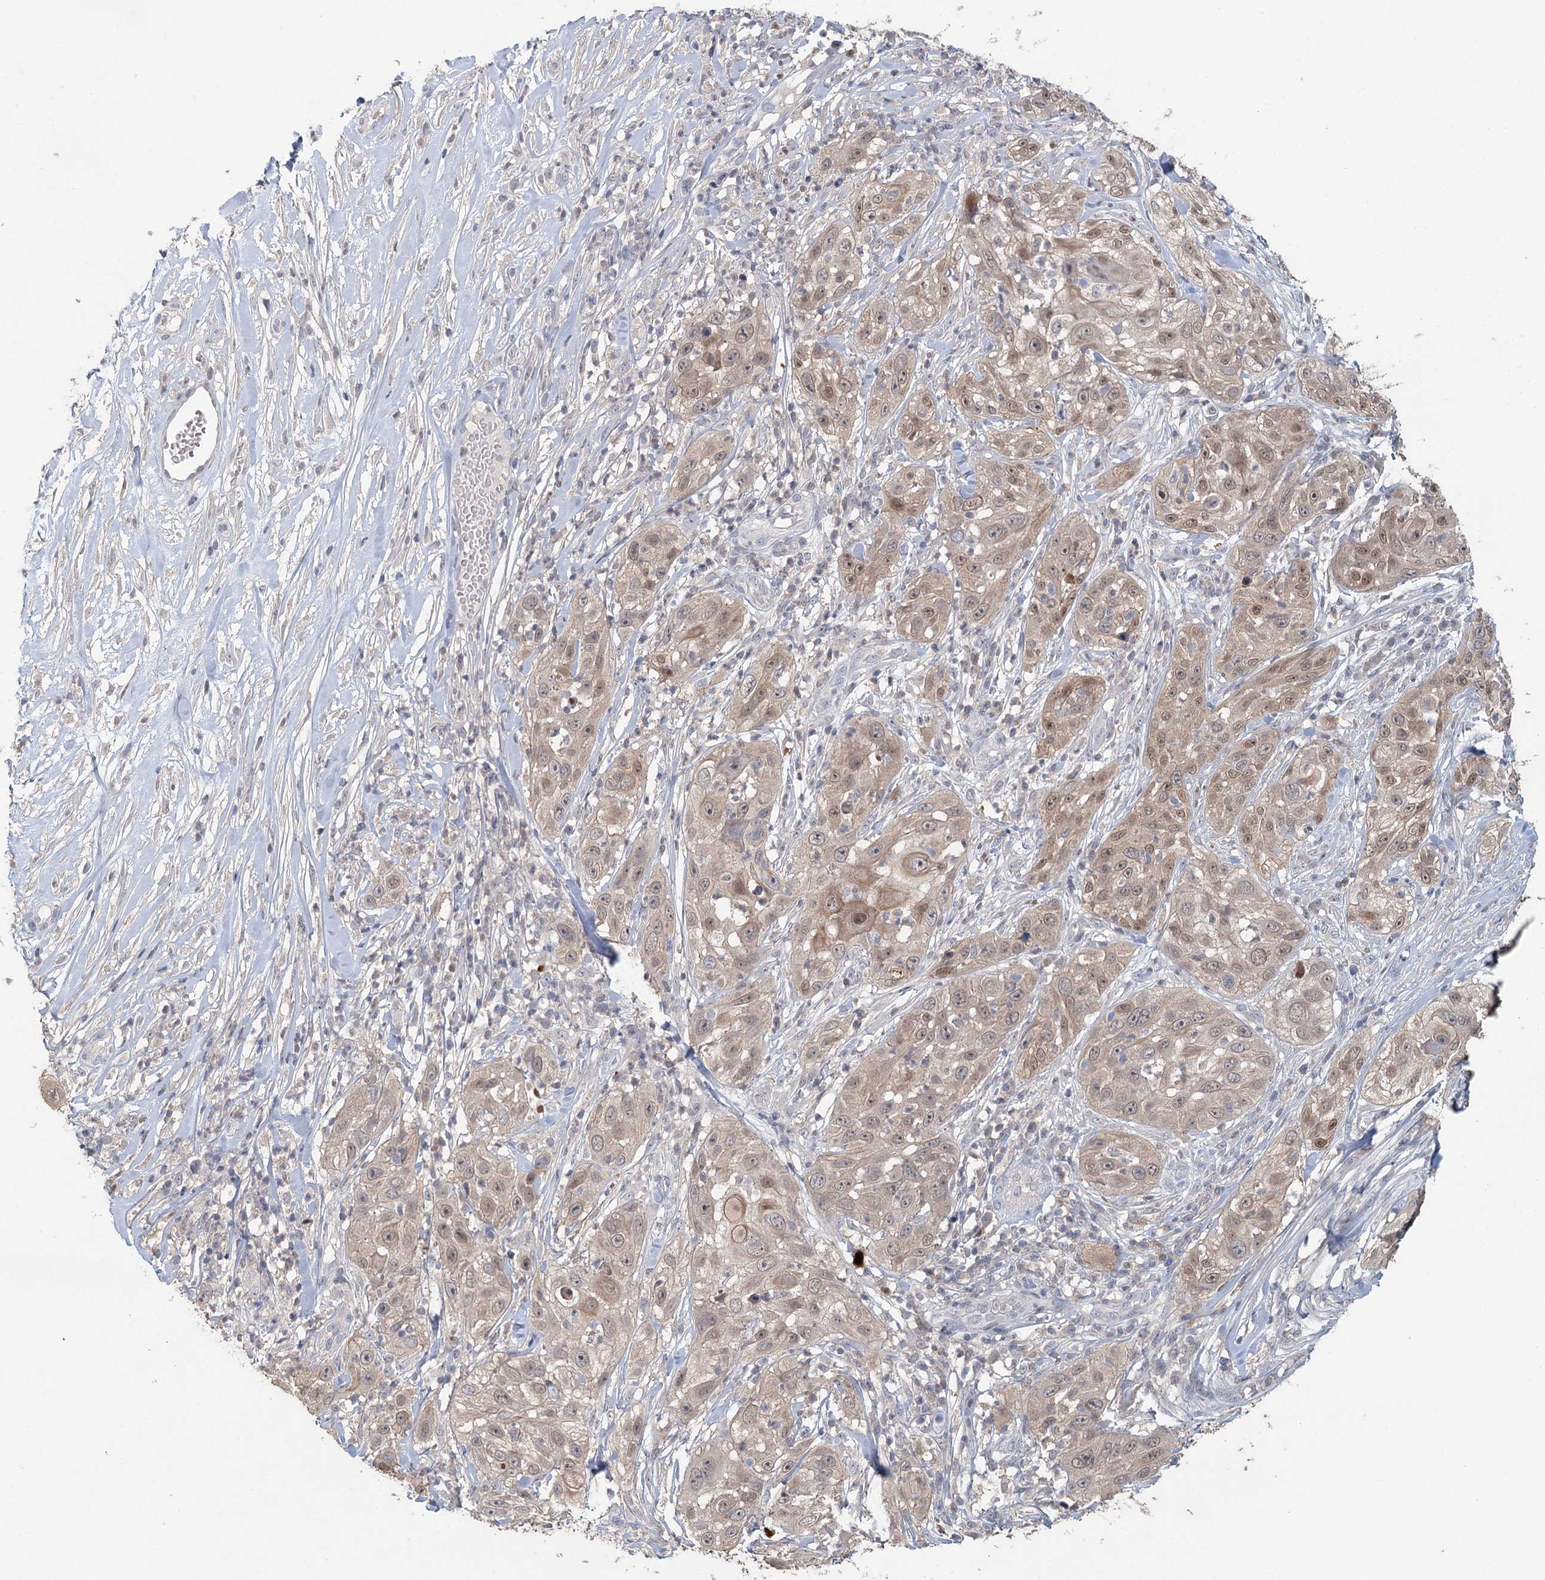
{"staining": {"intensity": "weak", "quantity": ">75%", "location": "cytoplasmic/membranous,nuclear"}, "tissue": "skin cancer", "cell_type": "Tumor cells", "image_type": "cancer", "snomed": [{"axis": "morphology", "description": "Squamous cell carcinoma, NOS"}, {"axis": "topography", "description": "Skin"}], "caption": "The photomicrograph exhibits immunohistochemical staining of squamous cell carcinoma (skin). There is weak cytoplasmic/membranous and nuclear staining is appreciated in approximately >75% of tumor cells.", "gene": "ADK", "patient": {"sex": "female", "age": 44}}